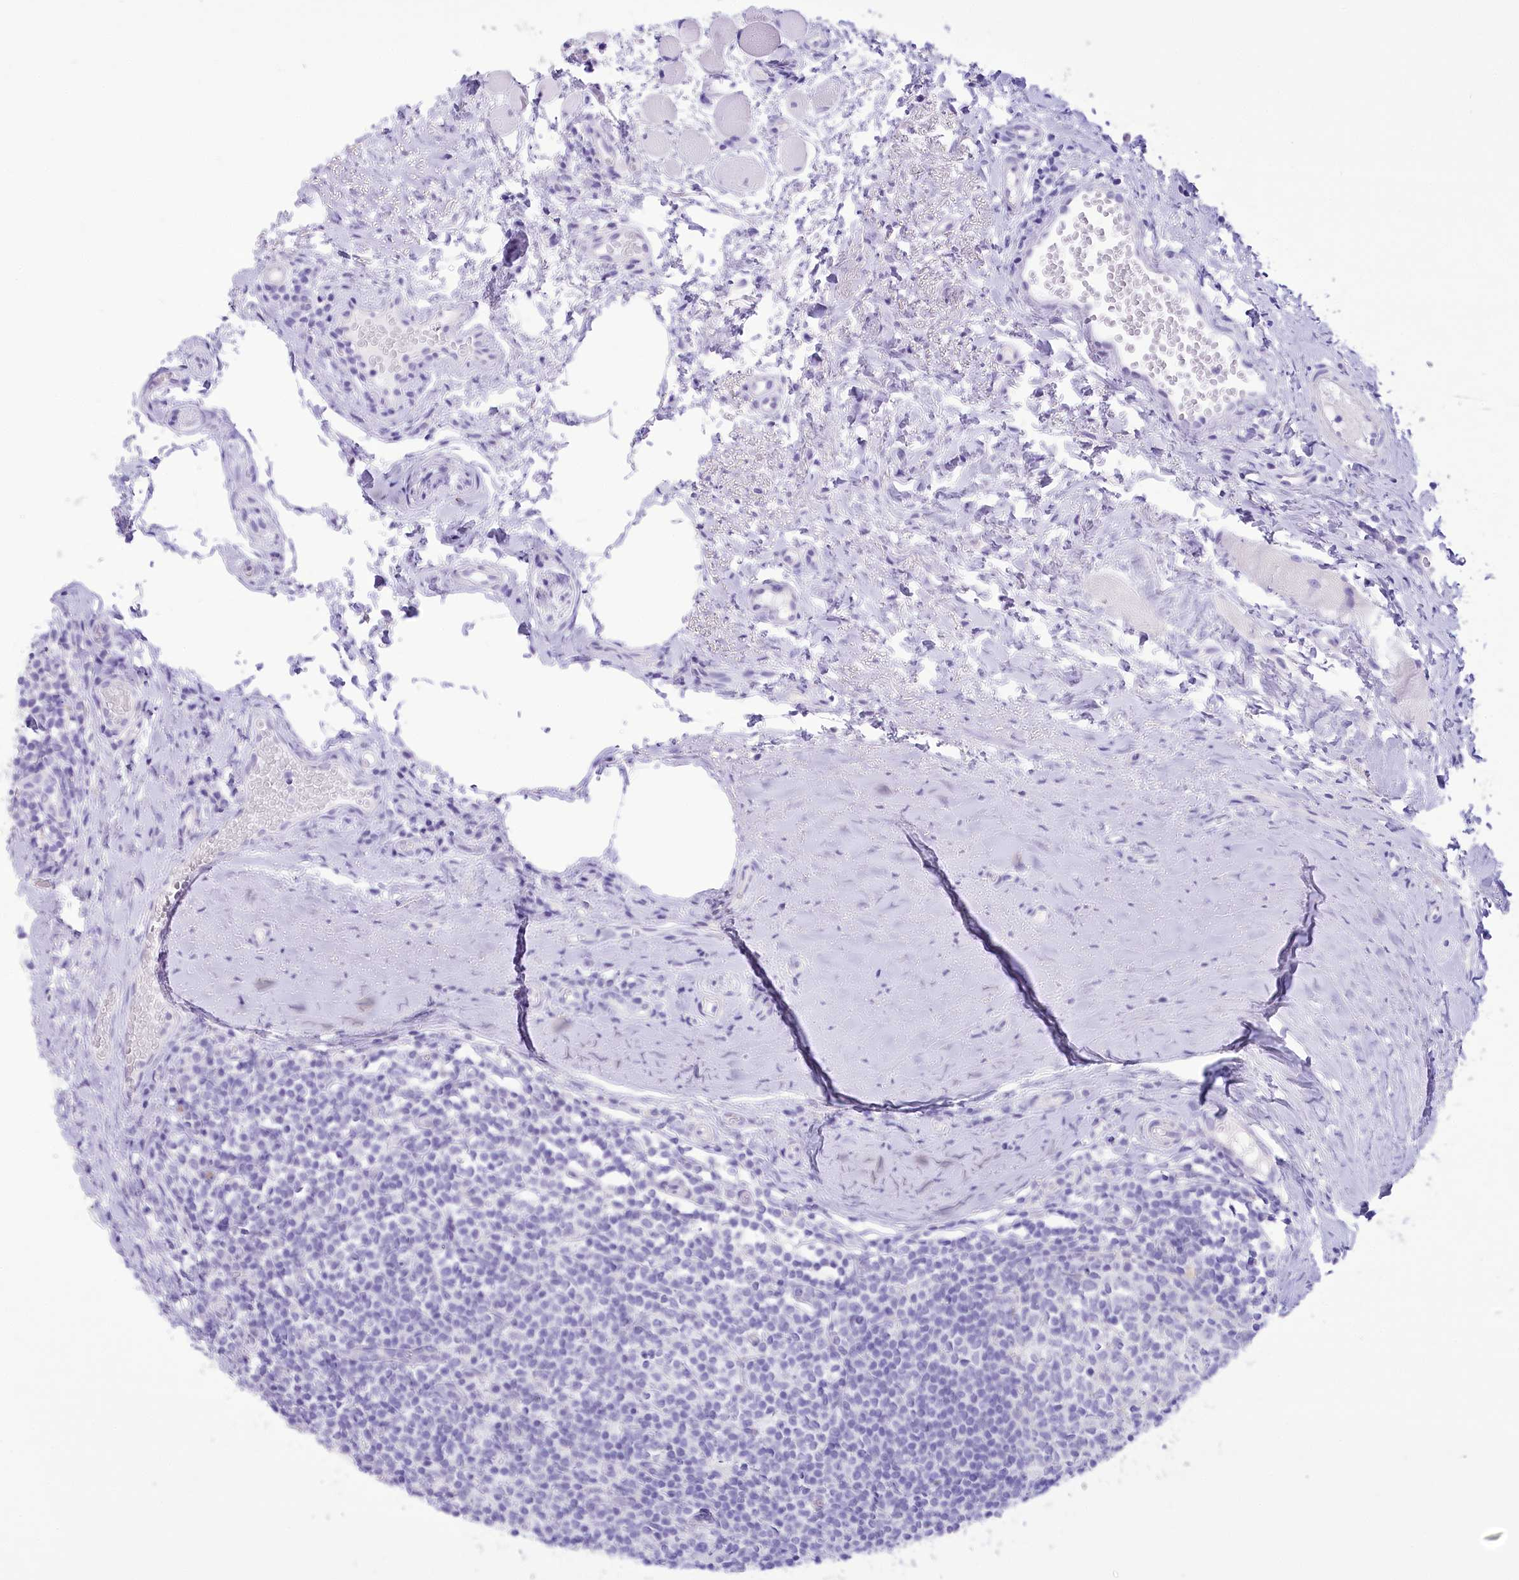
{"staining": {"intensity": "negative", "quantity": "none", "location": "none"}, "tissue": "tonsil", "cell_type": "Germinal center cells", "image_type": "normal", "snomed": [{"axis": "morphology", "description": "Normal tissue, NOS"}, {"axis": "topography", "description": "Tonsil"}], "caption": "Immunohistochemistry photomicrograph of normal tonsil stained for a protein (brown), which demonstrates no positivity in germinal center cells. The staining was performed using DAB (3,3'-diaminobenzidine) to visualize the protein expression in brown, while the nuclei were stained in blue with hematoxylin (Magnification: 20x).", "gene": "PBLD", "patient": {"sex": "female", "age": 19}}